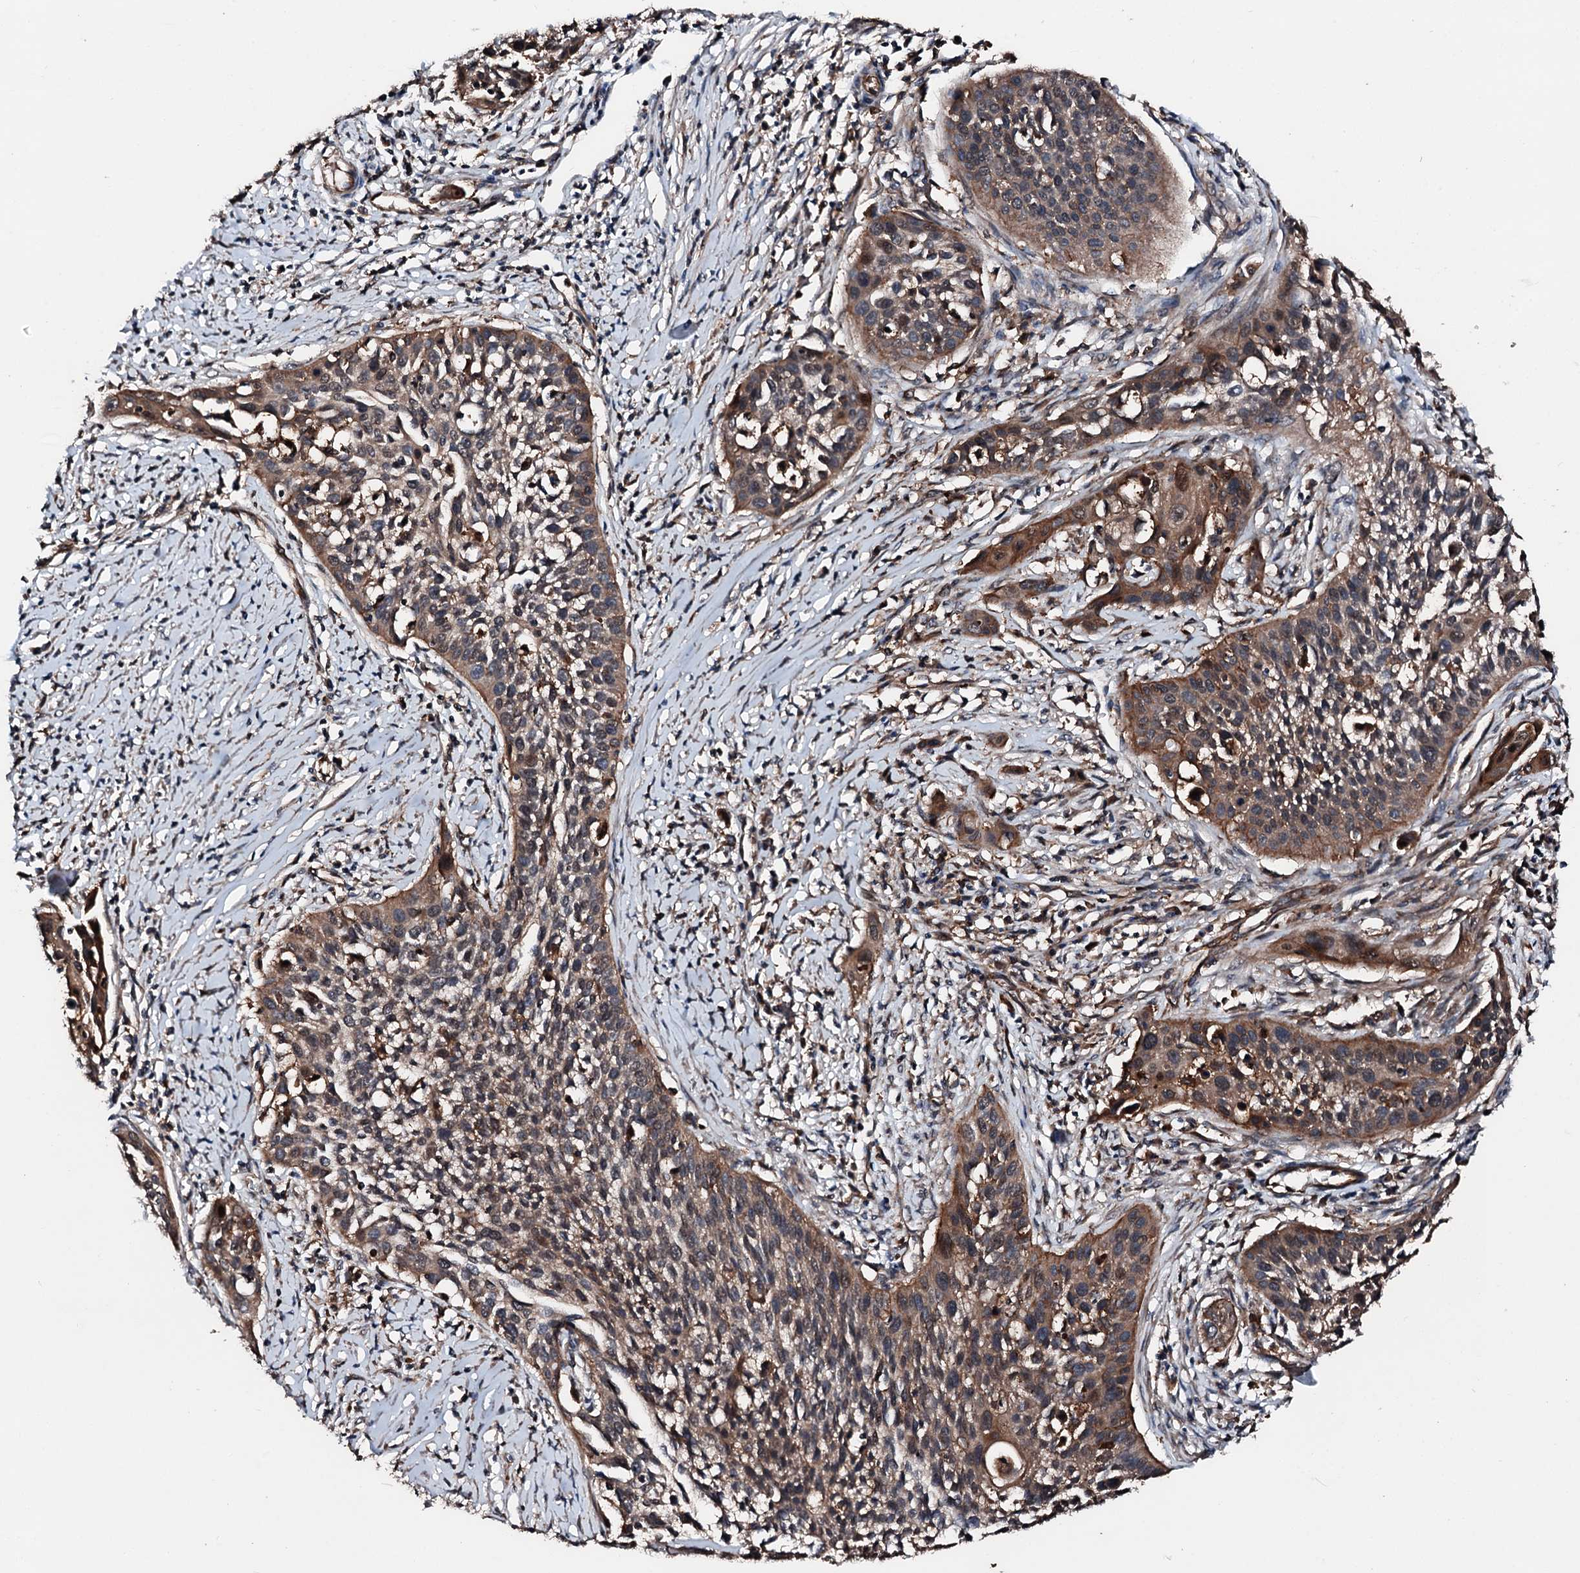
{"staining": {"intensity": "moderate", "quantity": ">75%", "location": "cytoplasmic/membranous"}, "tissue": "cervical cancer", "cell_type": "Tumor cells", "image_type": "cancer", "snomed": [{"axis": "morphology", "description": "Squamous cell carcinoma, NOS"}, {"axis": "topography", "description": "Cervix"}], "caption": "Immunohistochemistry micrograph of cervical cancer stained for a protein (brown), which displays medium levels of moderate cytoplasmic/membranous positivity in approximately >75% of tumor cells.", "gene": "FGD4", "patient": {"sex": "female", "age": 34}}